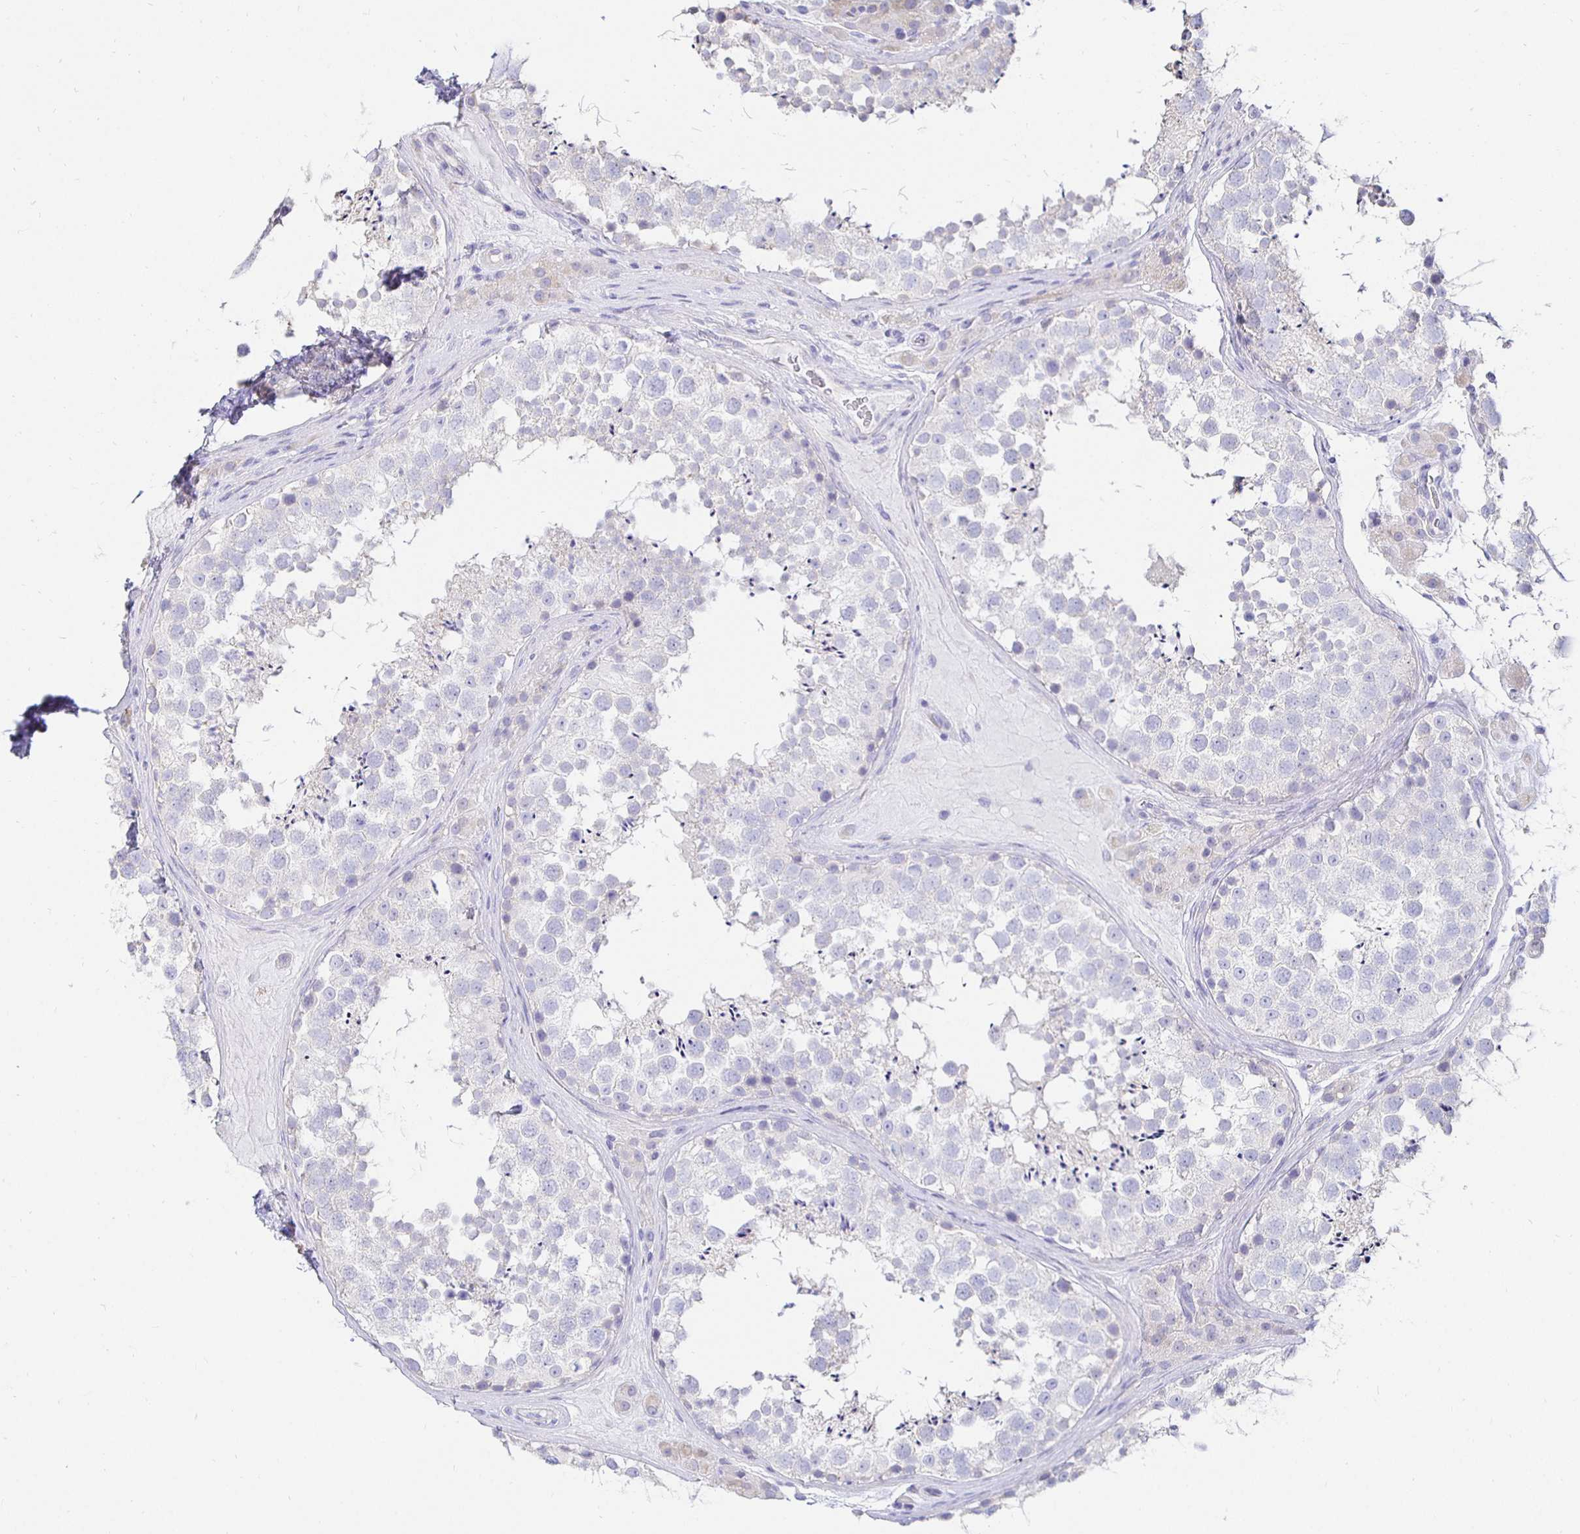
{"staining": {"intensity": "negative", "quantity": "none", "location": "none"}, "tissue": "testis", "cell_type": "Cells in seminiferous ducts", "image_type": "normal", "snomed": [{"axis": "morphology", "description": "Normal tissue, NOS"}, {"axis": "topography", "description": "Testis"}], "caption": "A high-resolution histopathology image shows immunohistochemistry (IHC) staining of unremarkable testis, which displays no significant staining in cells in seminiferous ducts.", "gene": "UMOD", "patient": {"sex": "male", "age": 41}}